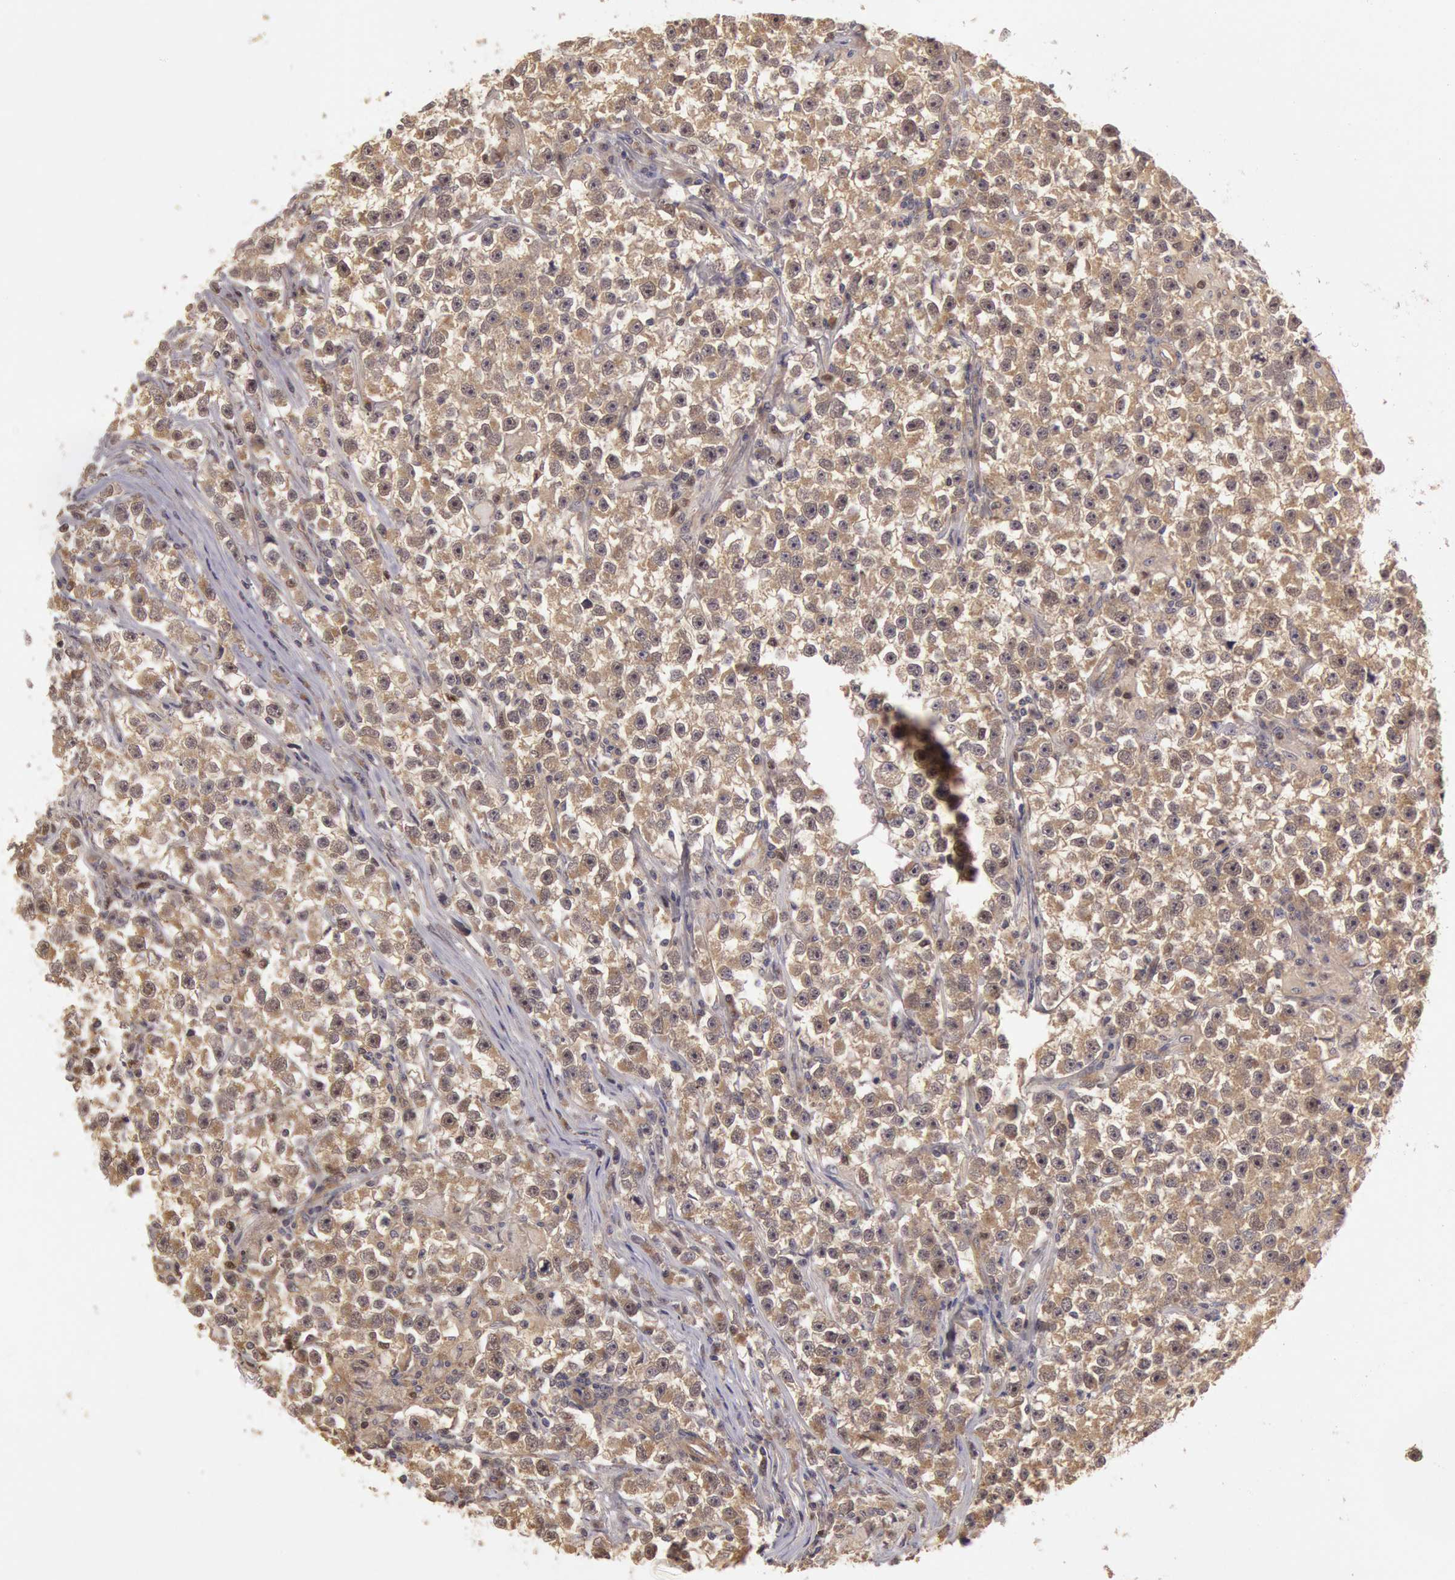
{"staining": {"intensity": "negative", "quantity": "none", "location": "none"}, "tissue": "testis cancer", "cell_type": "Tumor cells", "image_type": "cancer", "snomed": [{"axis": "morphology", "description": "Seminoma, NOS"}, {"axis": "topography", "description": "Testis"}], "caption": "Immunohistochemistry of human testis cancer displays no positivity in tumor cells.", "gene": "AMOTL1", "patient": {"sex": "male", "age": 33}}